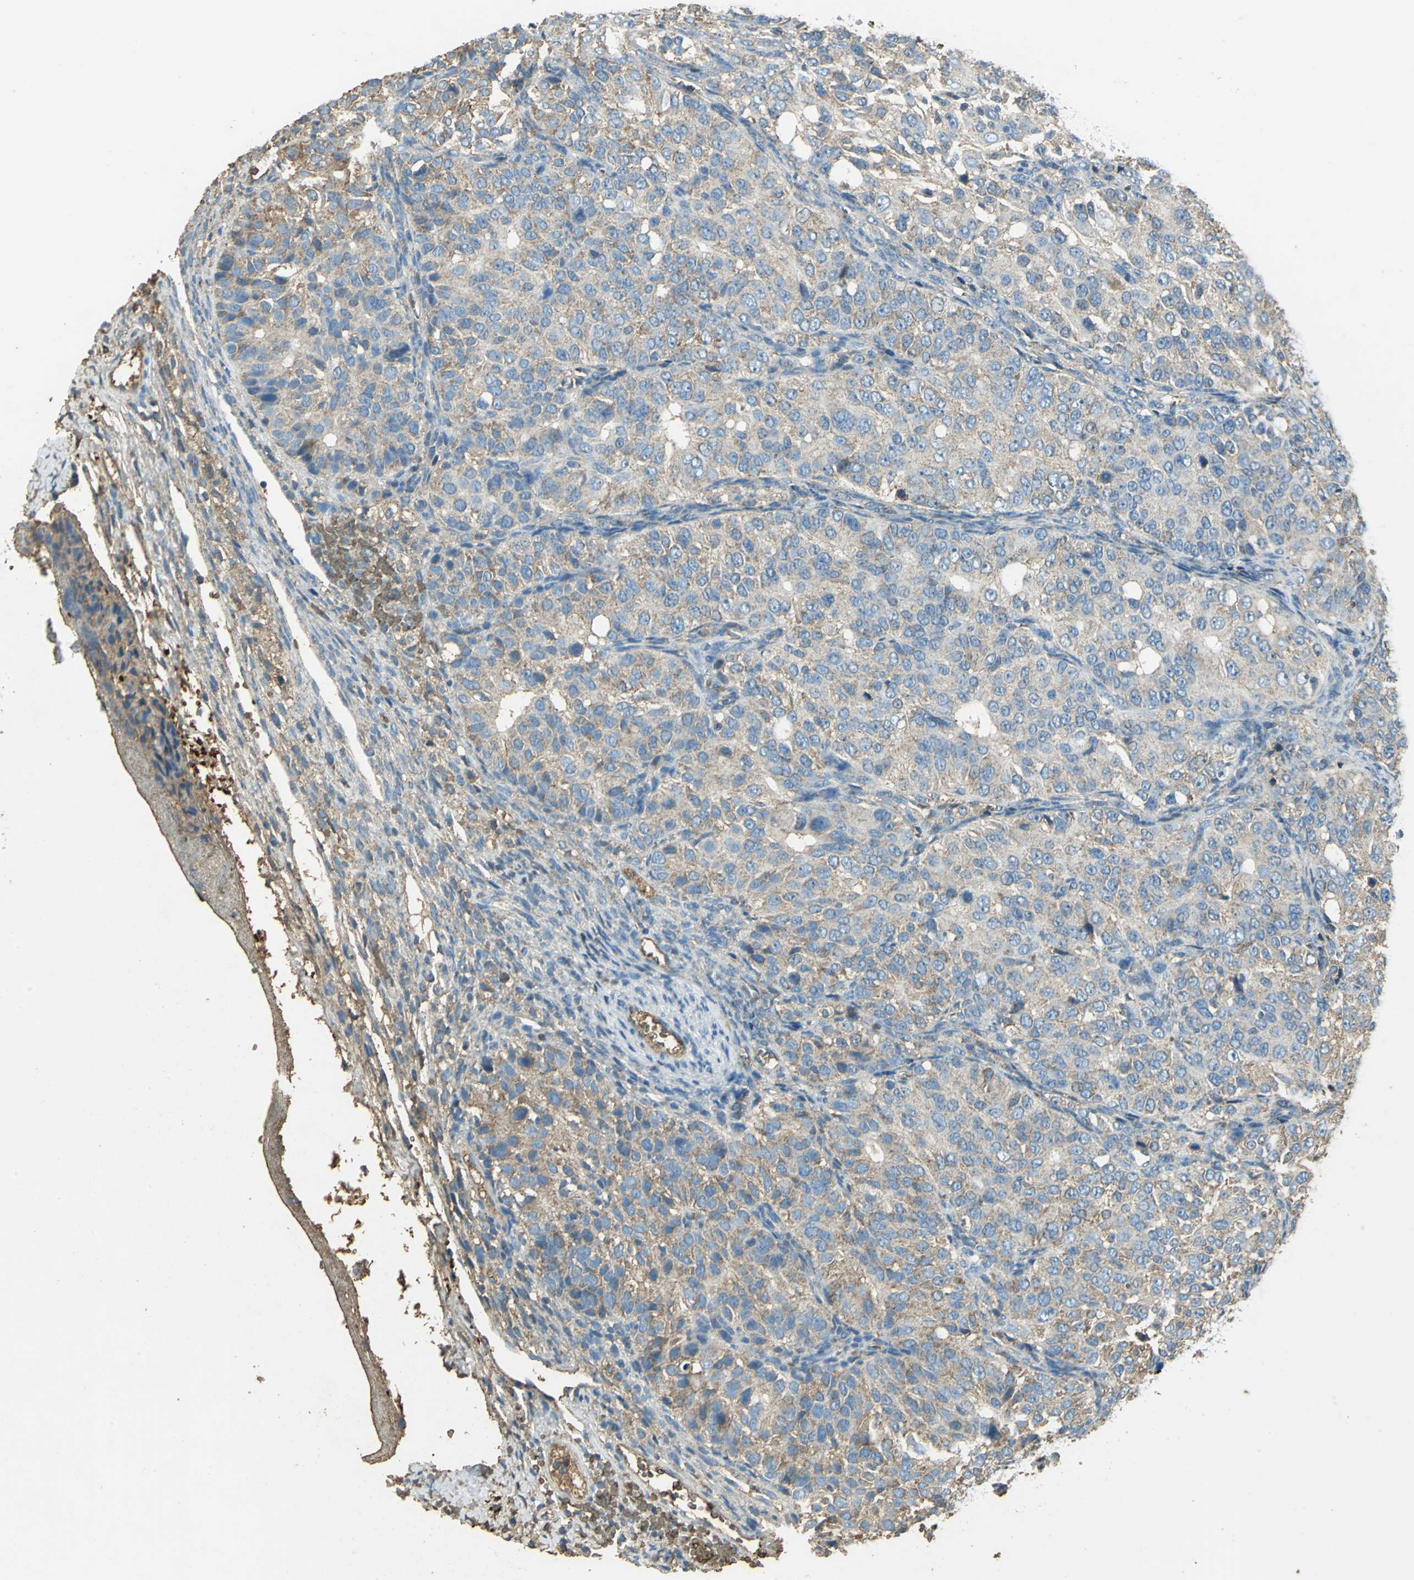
{"staining": {"intensity": "weak", "quantity": ">75%", "location": "cytoplasmic/membranous"}, "tissue": "ovarian cancer", "cell_type": "Tumor cells", "image_type": "cancer", "snomed": [{"axis": "morphology", "description": "Carcinoma, endometroid"}, {"axis": "topography", "description": "Ovary"}], "caption": "Ovarian cancer (endometroid carcinoma) stained with DAB (3,3'-diaminobenzidine) IHC demonstrates low levels of weak cytoplasmic/membranous positivity in about >75% of tumor cells.", "gene": "TRAPPC2", "patient": {"sex": "female", "age": 51}}